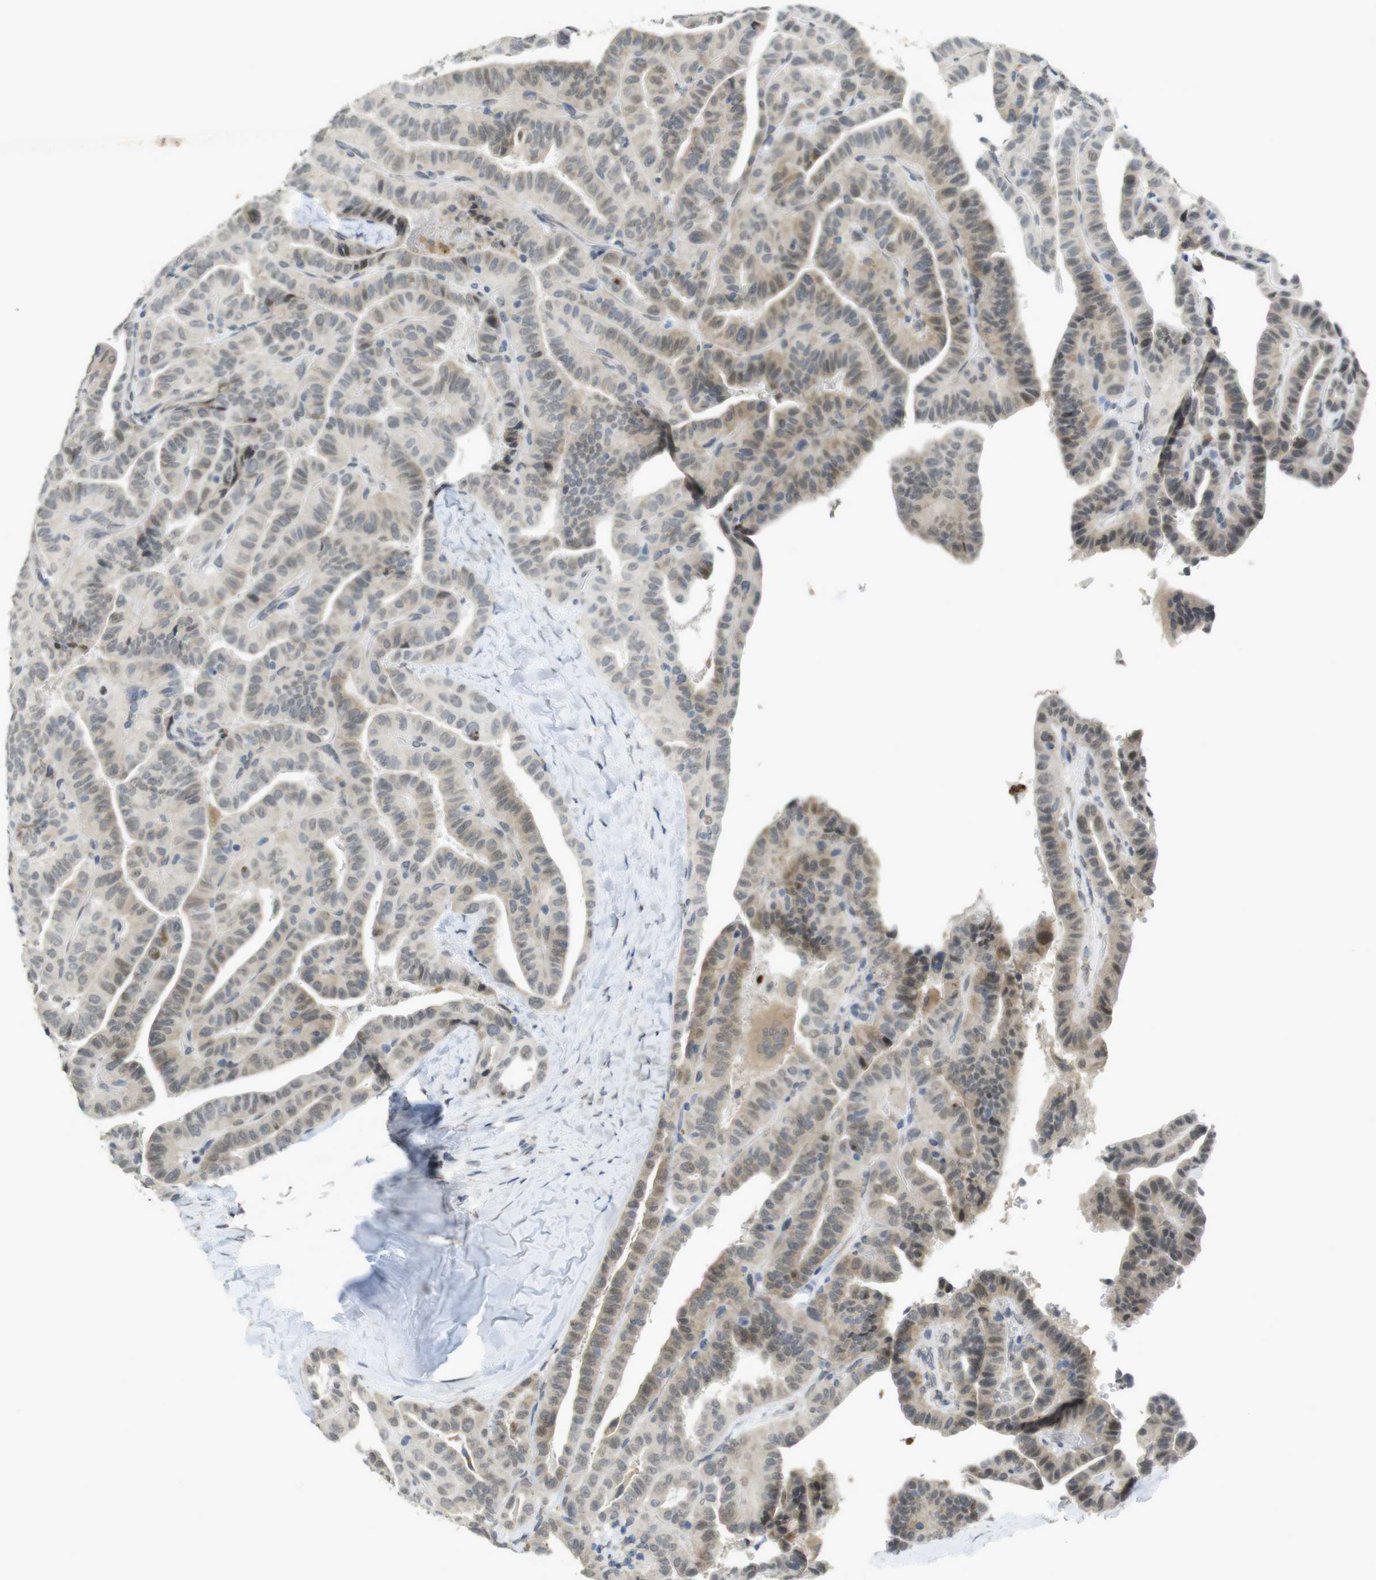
{"staining": {"intensity": "weak", "quantity": "25%-75%", "location": "cytoplasmic/membranous"}, "tissue": "thyroid cancer", "cell_type": "Tumor cells", "image_type": "cancer", "snomed": [{"axis": "morphology", "description": "Papillary adenocarcinoma, NOS"}, {"axis": "topography", "description": "Thyroid gland"}], "caption": "Protein staining shows weak cytoplasmic/membranous staining in approximately 25%-75% of tumor cells in thyroid papillary adenocarcinoma. The staining was performed using DAB (3,3'-diaminobenzidine), with brown indicating positive protein expression. Nuclei are stained blue with hematoxylin.", "gene": "FZD10", "patient": {"sex": "male", "age": 77}}